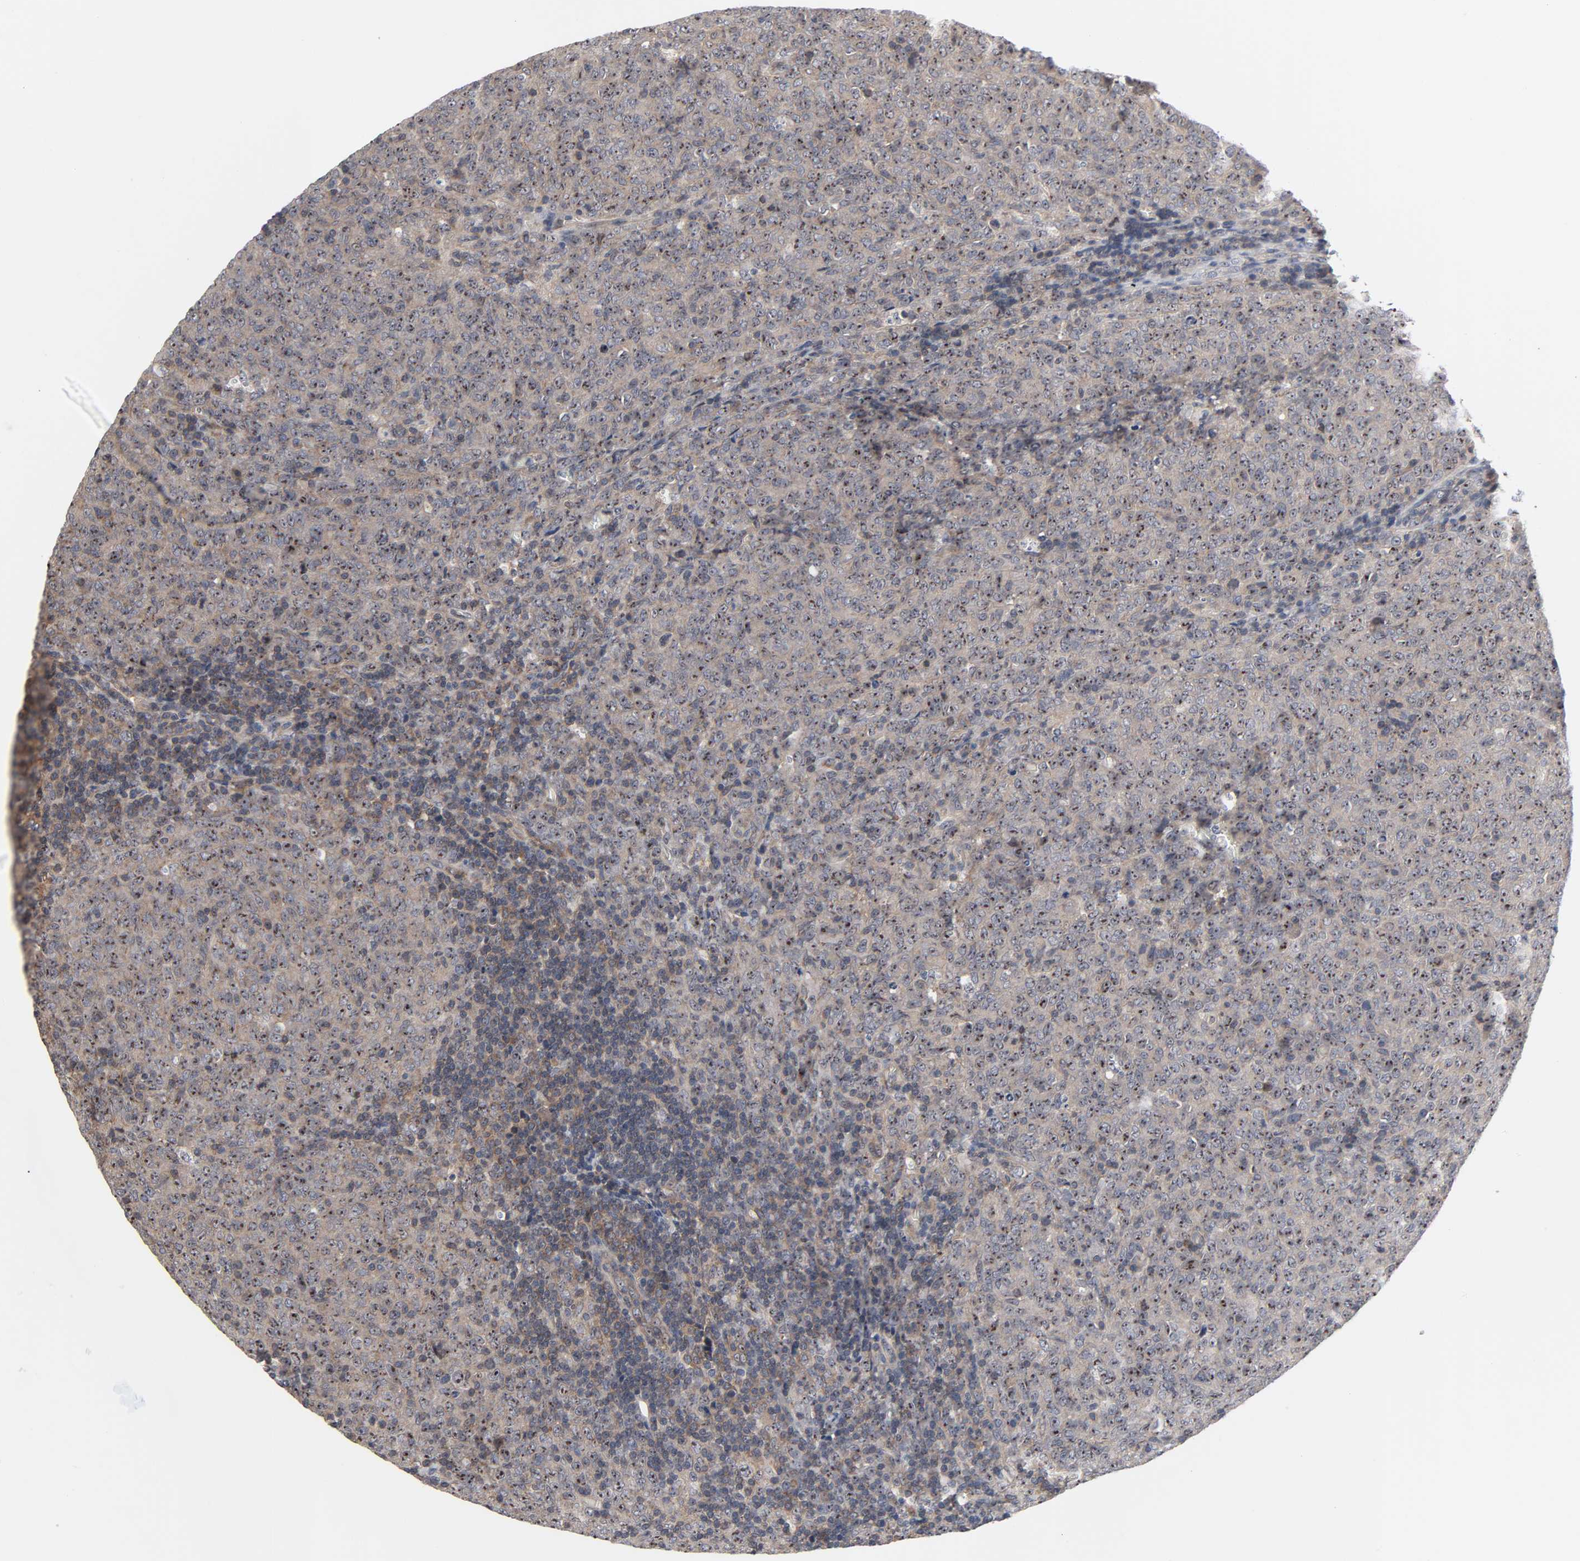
{"staining": {"intensity": "weak", "quantity": ">75%", "location": "cytoplasmic/membranous,nuclear"}, "tissue": "lymphoma", "cell_type": "Tumor cells", "image_type": "cancer", "snomed": [{"axis": "morphology", "description": "Malignant lymphoma, non-Hodgkin's type, High grade"}, {"axis": "topography", "description": "Tonsil"}], "caption": "Lymphoma stained for a protein (brown) demonstrates weak cytoplasmic/membranous and nuclear positive expression in approximately >75% of tumor cells.", "gene": "DDX10", "patient": {"sex": "female", "age": 36}}